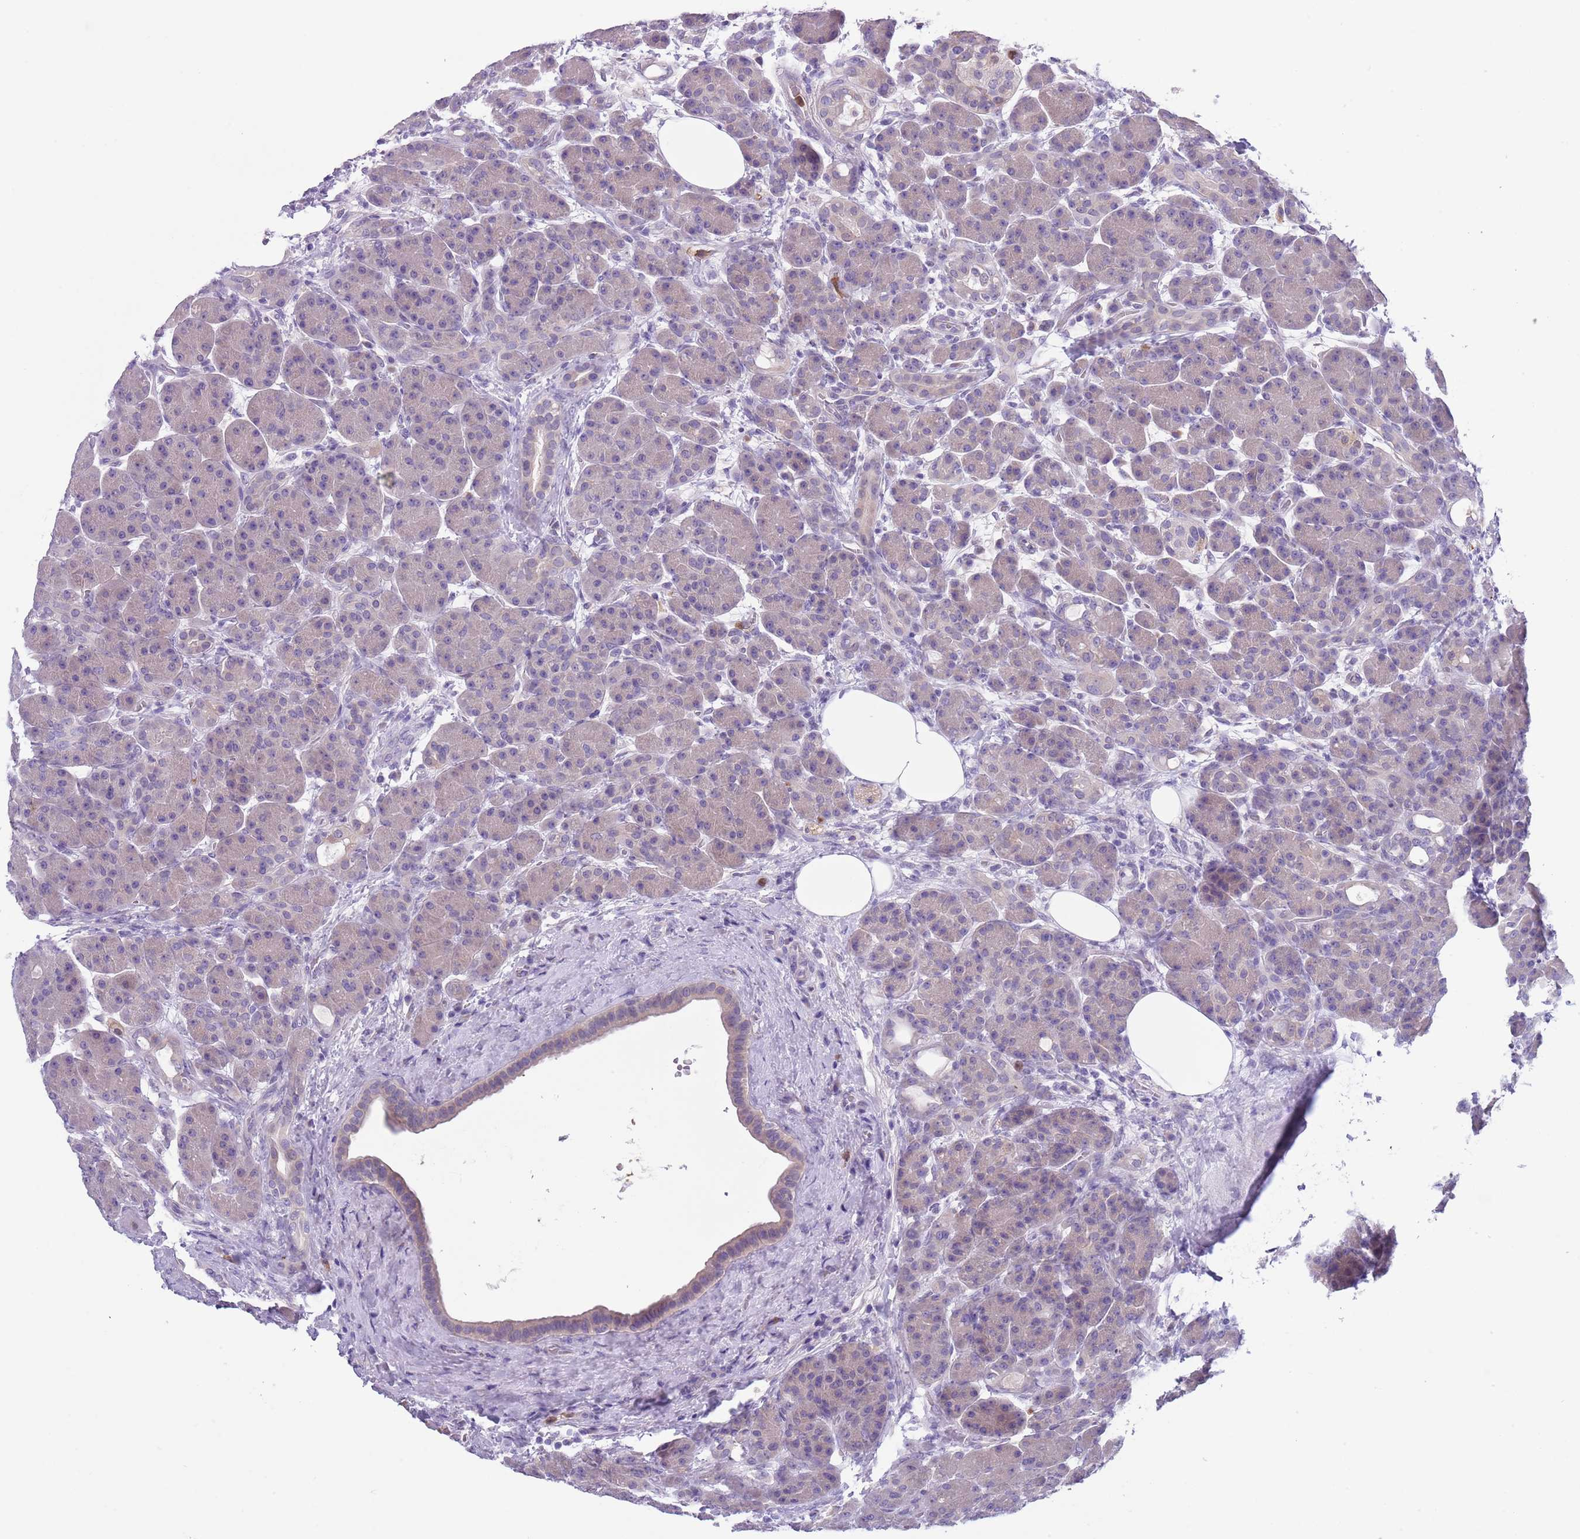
{"staining": {"intensity": "weak", "quantity": "<25%", "location": "cytoplasmic/membranous"}, "tissue": "pancreas", "cell_type": "Exocrine glandular cells", "image_type": "normal", "snomed": [{"axis": "morphology", "description": "Normal tissue, NOS"}, {"axis": "topography", "description": "Pancreas"}], "caption": "The histopathology image demonstrates no significant staining in exocrine glandular cells of pancreas. The staining was performed using DAB (3,3'-diaminobenzidine) to visualize the protein expression in brown, while the nuclei were stained in blue with hematoxylin (Magnification: 20x).", "gene": "ZFP2", "patient": {"sex": "male", "age": 63}}